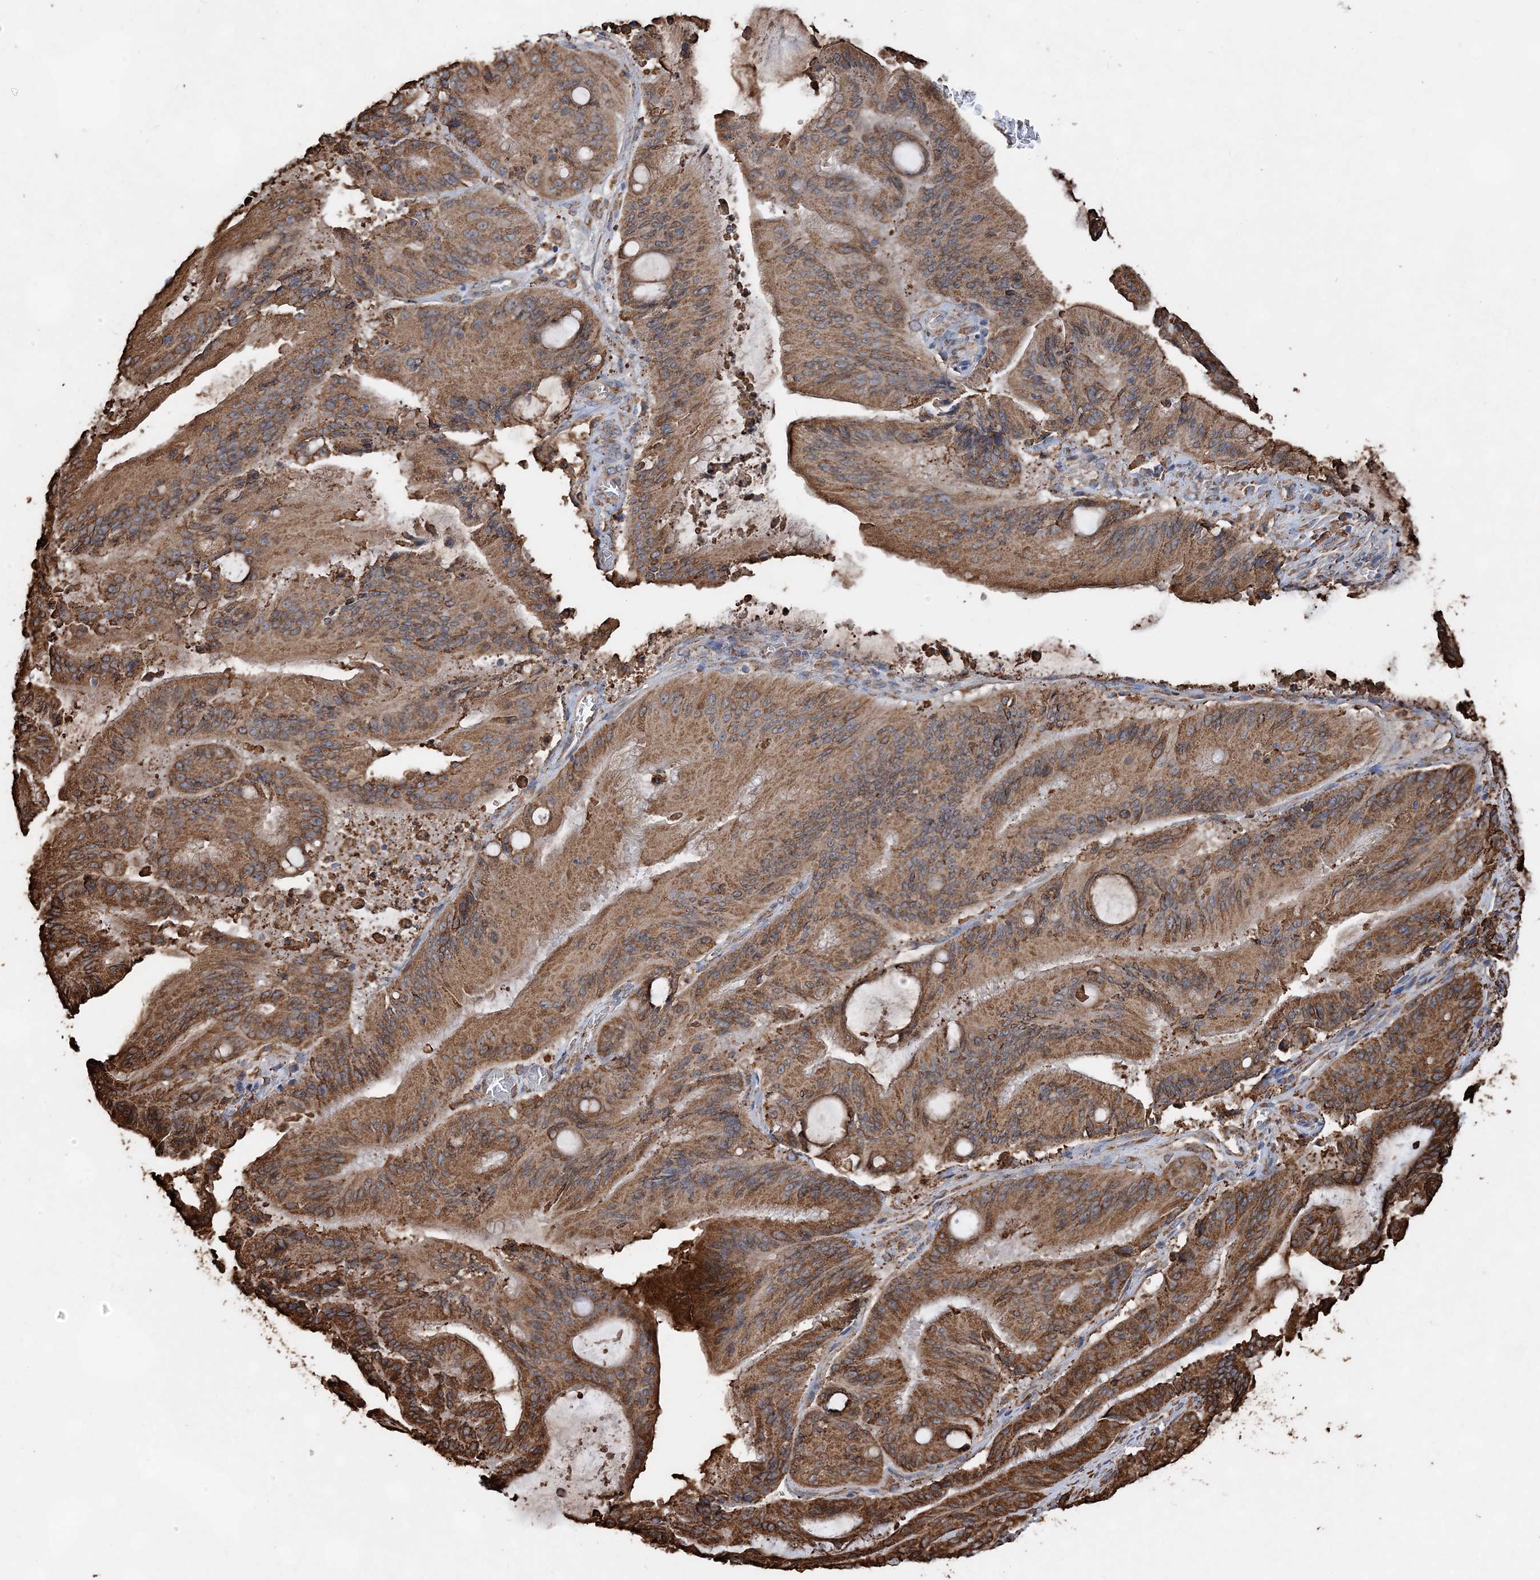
{"staining": {"intensity": "moderate", "quantity": ">75%", "location": "cytoplasmic/membranous"}, "tissue": "liver cancer", "cell_type": "Tumor cells", "image_type": "cancer", "snomed": [{"axis": "morphology", "description": "Normal tissue, NOS"}, {"axis": "morphology", "description": "Cholangiocarcinoma"}, {"axis": "topography", "description": "Liver"}, {"axis": "topography", "description": "Peripheral nerve tissue"}], "caption": "This image reveals IHC staining of liver cholangiocarcinoma, with medium moderate cytoplasmic/membranous expression in about >75% of tumor cells.", "gene": "WDR12", "patient": {"sex": "female", "age": 73}}